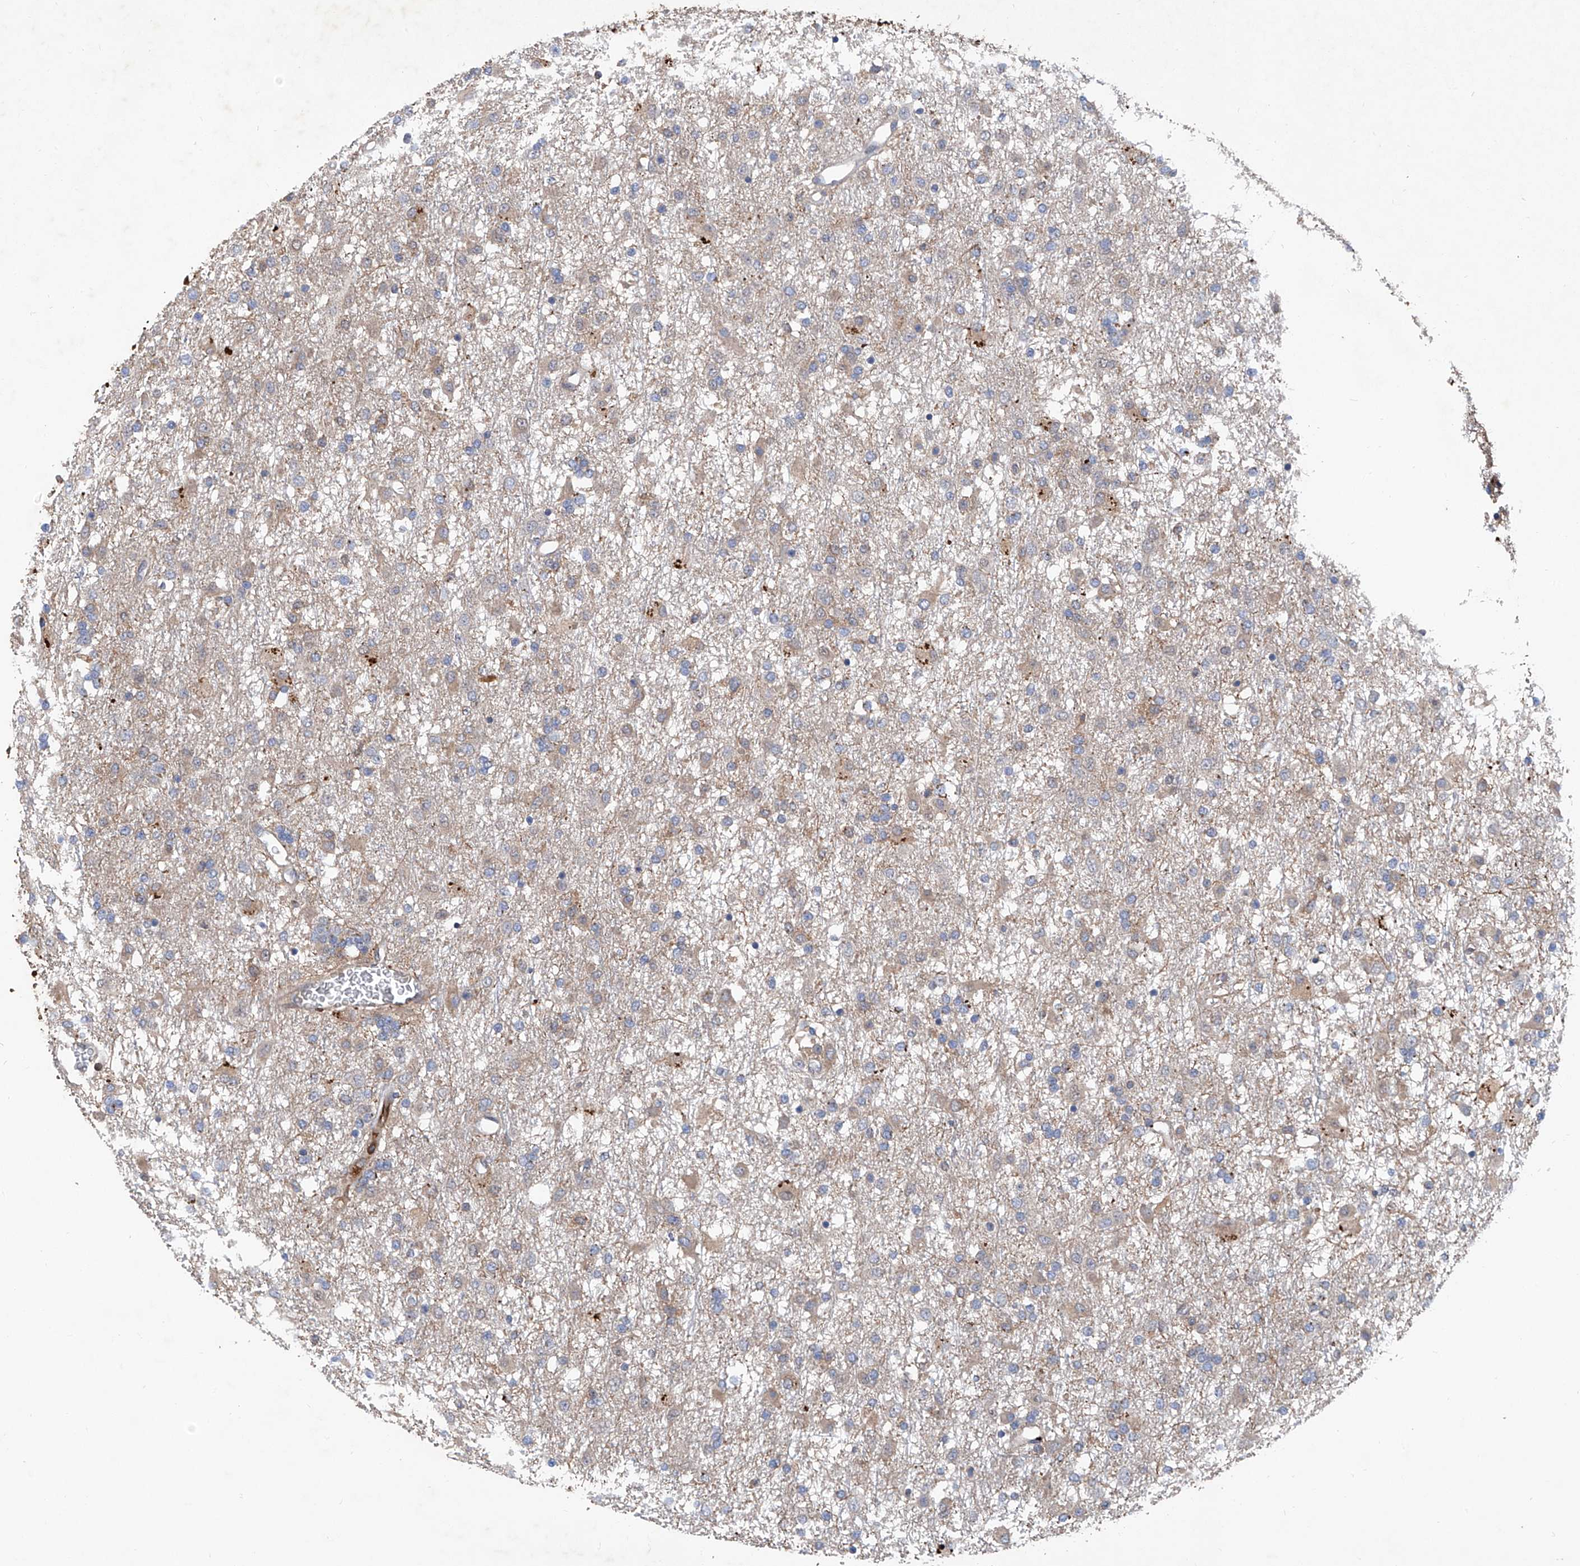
{"staining": {"intensity": "weak", "quantity": "<25%", "location": "cytoplasmic/membranous"}, "tissue": "glioma", "cell_type": "Tumor cells", "image_type": "cancer", "snomed": [{"axis": "morphology", "description": "Glioma, malignant, Low grade"}, {"axis": "topography", "description": "Brain"}], "caption": "Human glioma stained for a protein using IHC reveals no positivity in tumor cells.", "gene": "ASCC3", "patient": {"sex": "male", "age": 65}}